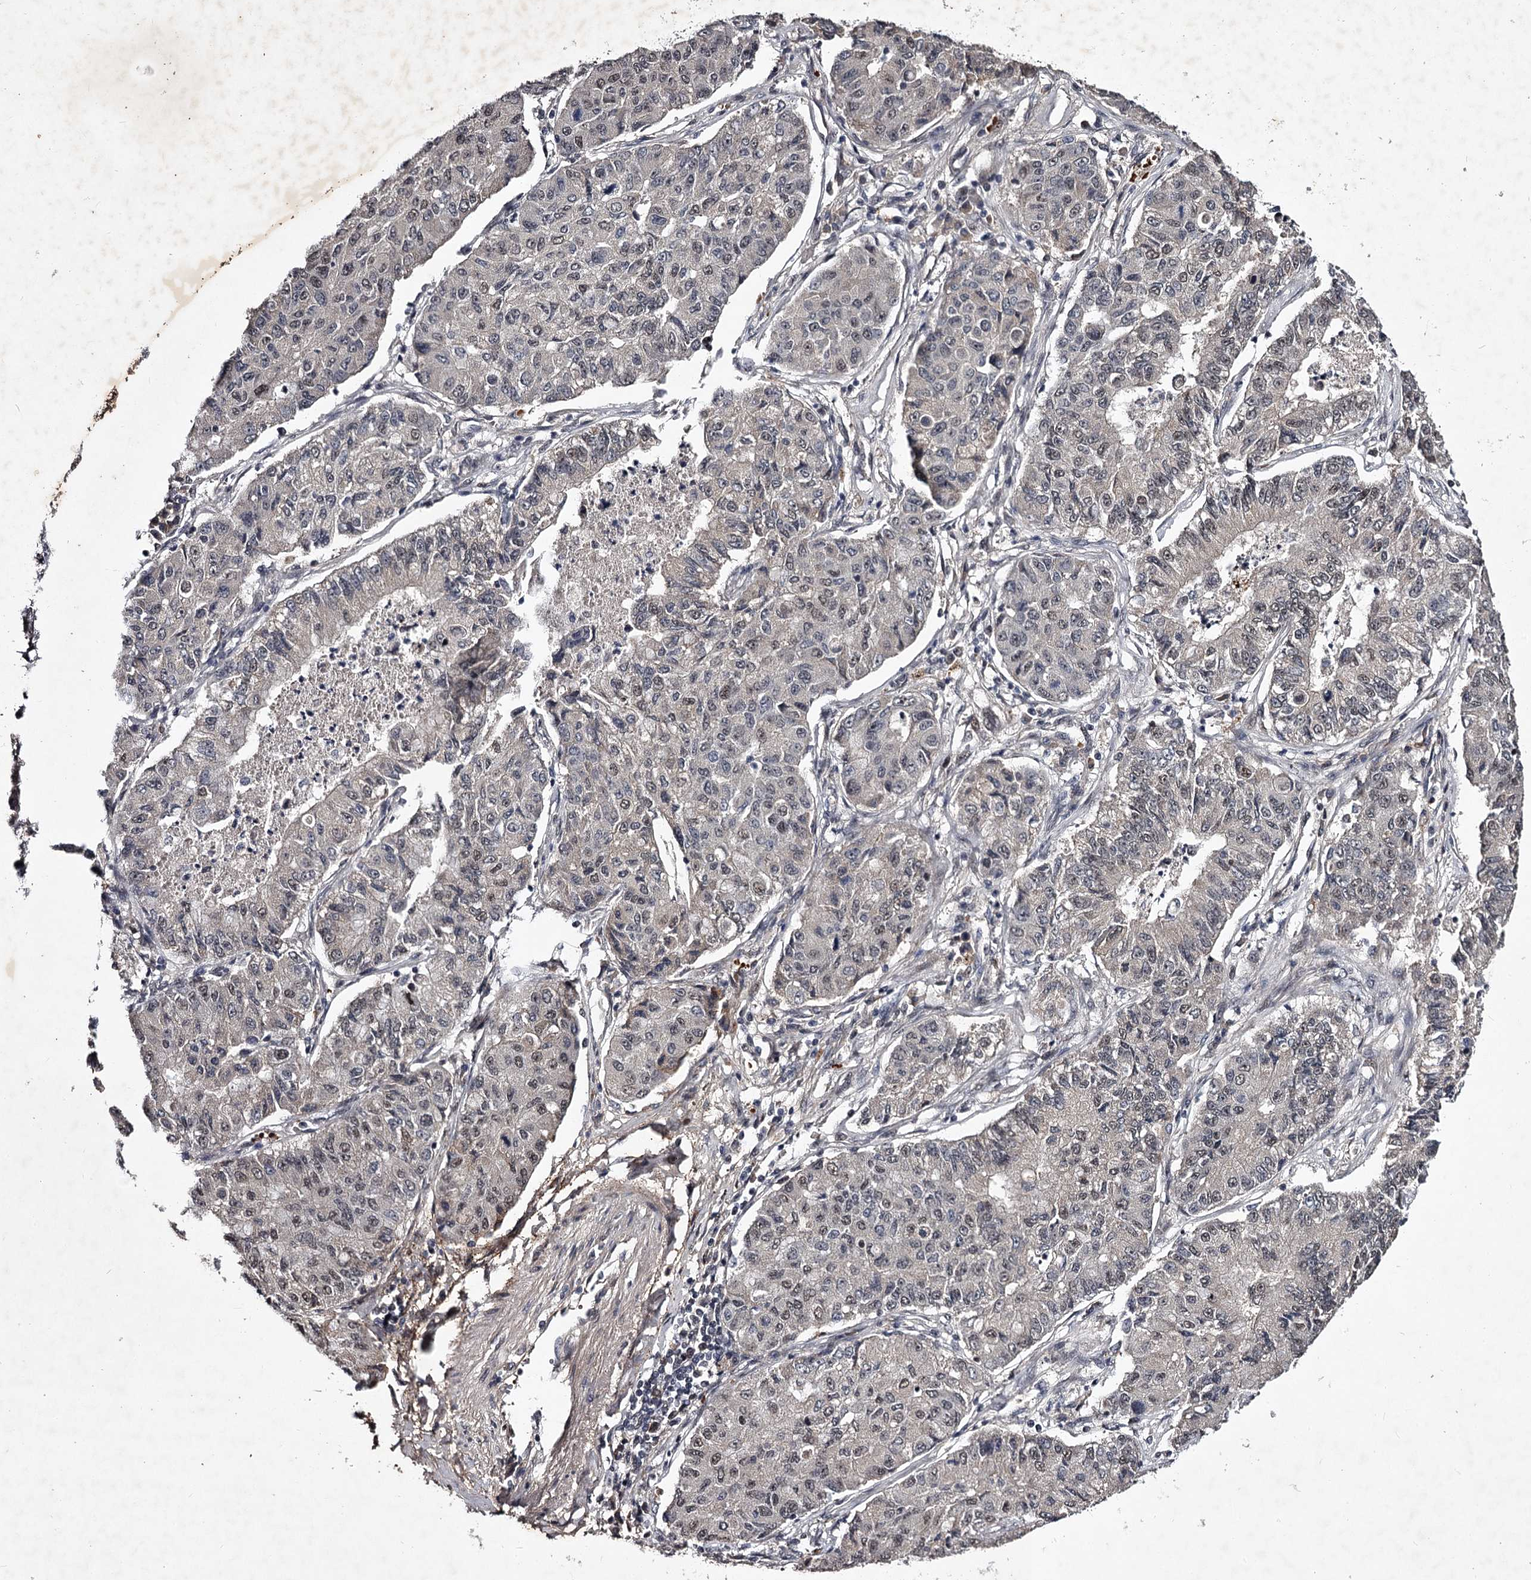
{"staining": {"intensity": "weak", "quantity": "<25%", "location": "nuclear"}, "tissue": "lung cancer", "cell_type": "Tumor cells", "image_type": "cancer", "snomed": [{"axis": "morphology", "description": "Squamous cell carcinoma, NOS"}, {"axis": "topography", "description": "Lung"}], "caption": "DAB immunohistochemical staining of human lung cancer (squamous cell carcinoma) displays no significant positivity in tumor cells.", "gene": "RNF44", "patient": {"sex": "male", "age": 74}}